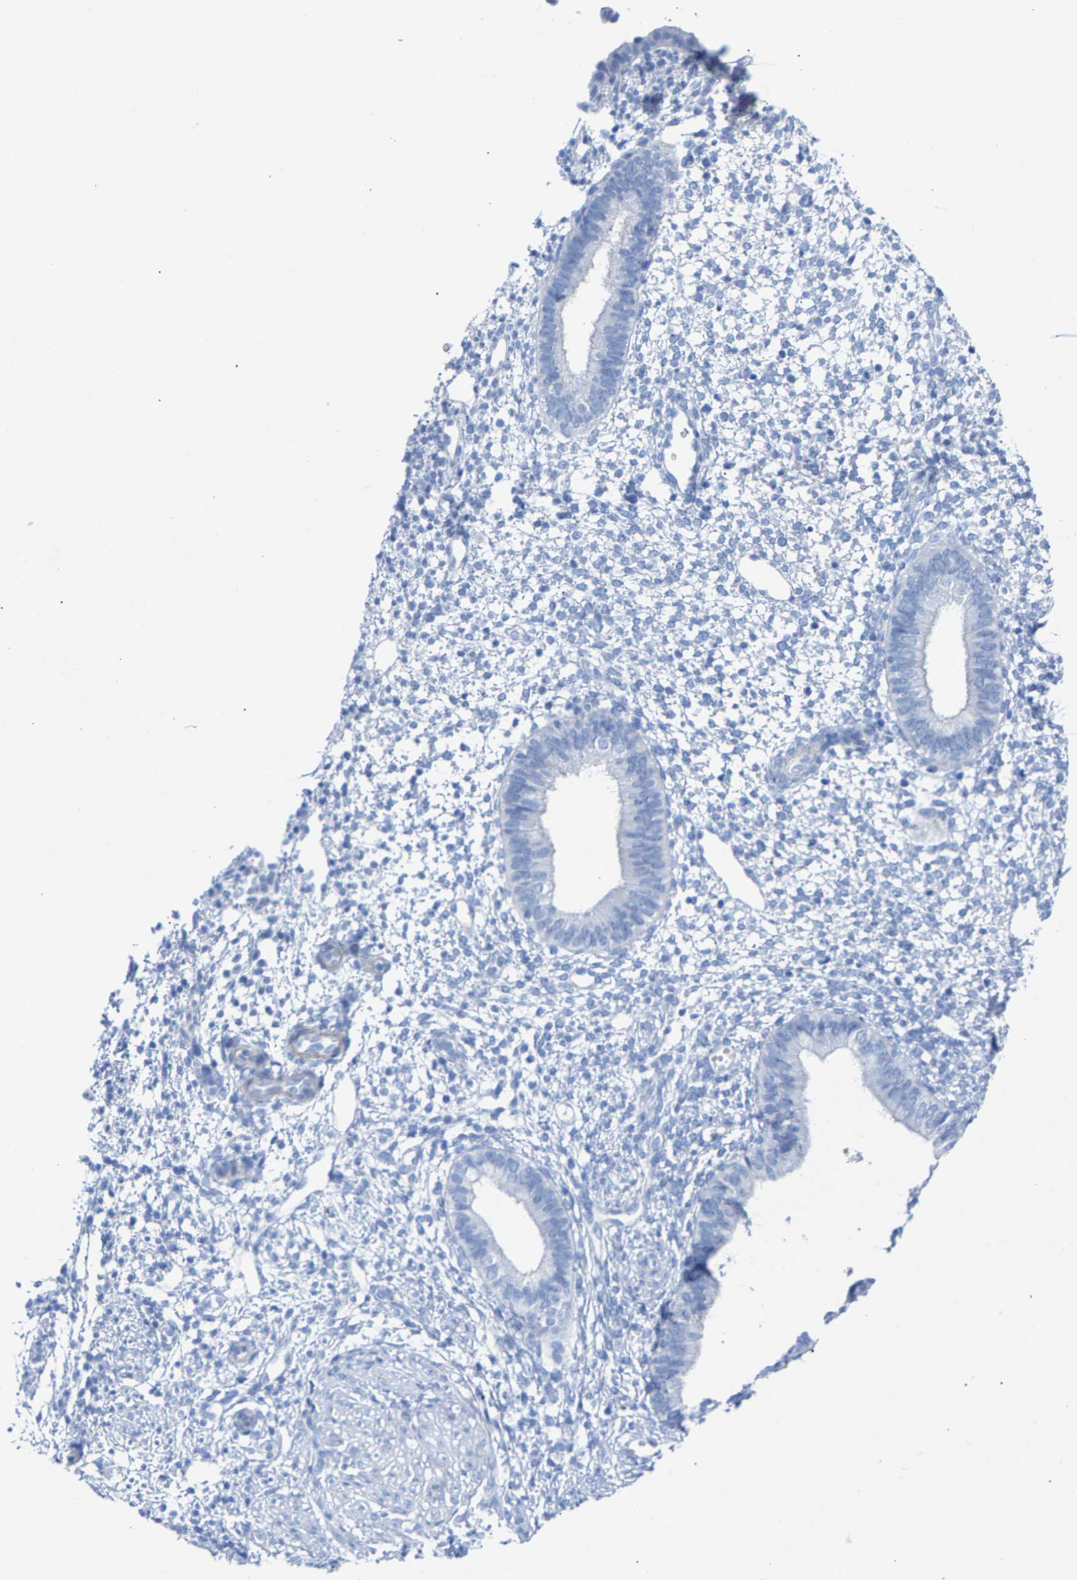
{"staining": {"intensity": "negative", "quantity": "none", "location": "none"}, "tissue": "endometrium", "cell_type": "Cells in endometrial stroma", "image_type": "normal", "snomed": [{"axis": "morphology", "description": "Normal tissue, NOS"}, {"axis": "topography", "description": "Endometrium"}], "caption": "IHC histopathology image of unremarkable endometrium stained for a protein (brown), which exhibits no staining in cells in endometrial stroma.", "gene": "CPA1", "patient": {"sex": "female", "age": 46}}